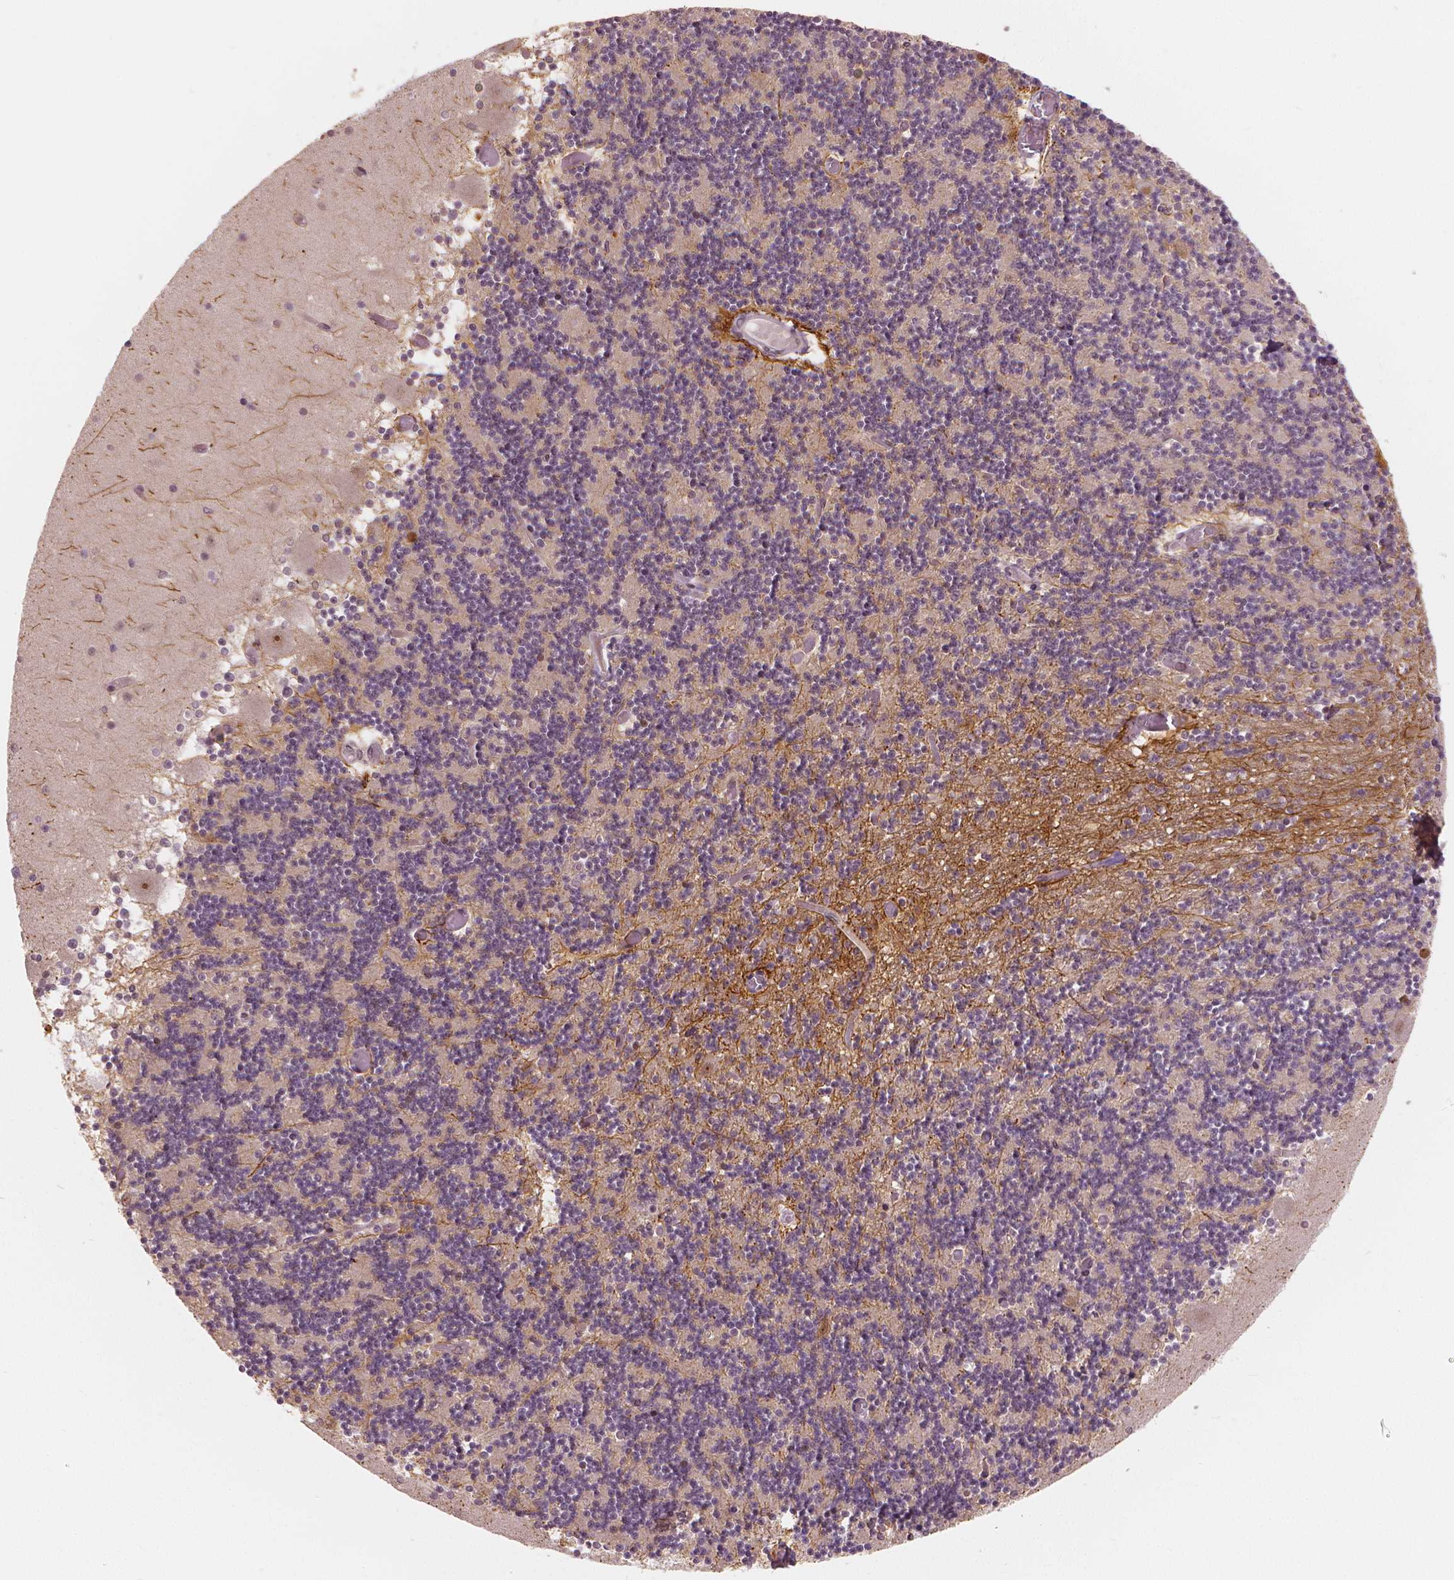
{"staining": {"intensity": "moderate", "quantity": ">75%", "location": "nuclear"}, "tissue": "cerebellum", "cell_type": "Cells in granular layer", "image_type": "normal", "snomed": [{"axis": "morphology", "description": "Normal tissue, NOS"}, {"axis": "topography", "description": "Cerebellum"}], "caption": "Cerebellum stained with immunohistochemistry demonstrates moderate nuclear staining in approximately >75% of cells in granular layer. (DAB (3,3'-diaminobenzidine) IHC, brown staining for protein, blue staining for nuclei).", "gene": "NSD2", "patient": {"sex": "female", "age": 28}}